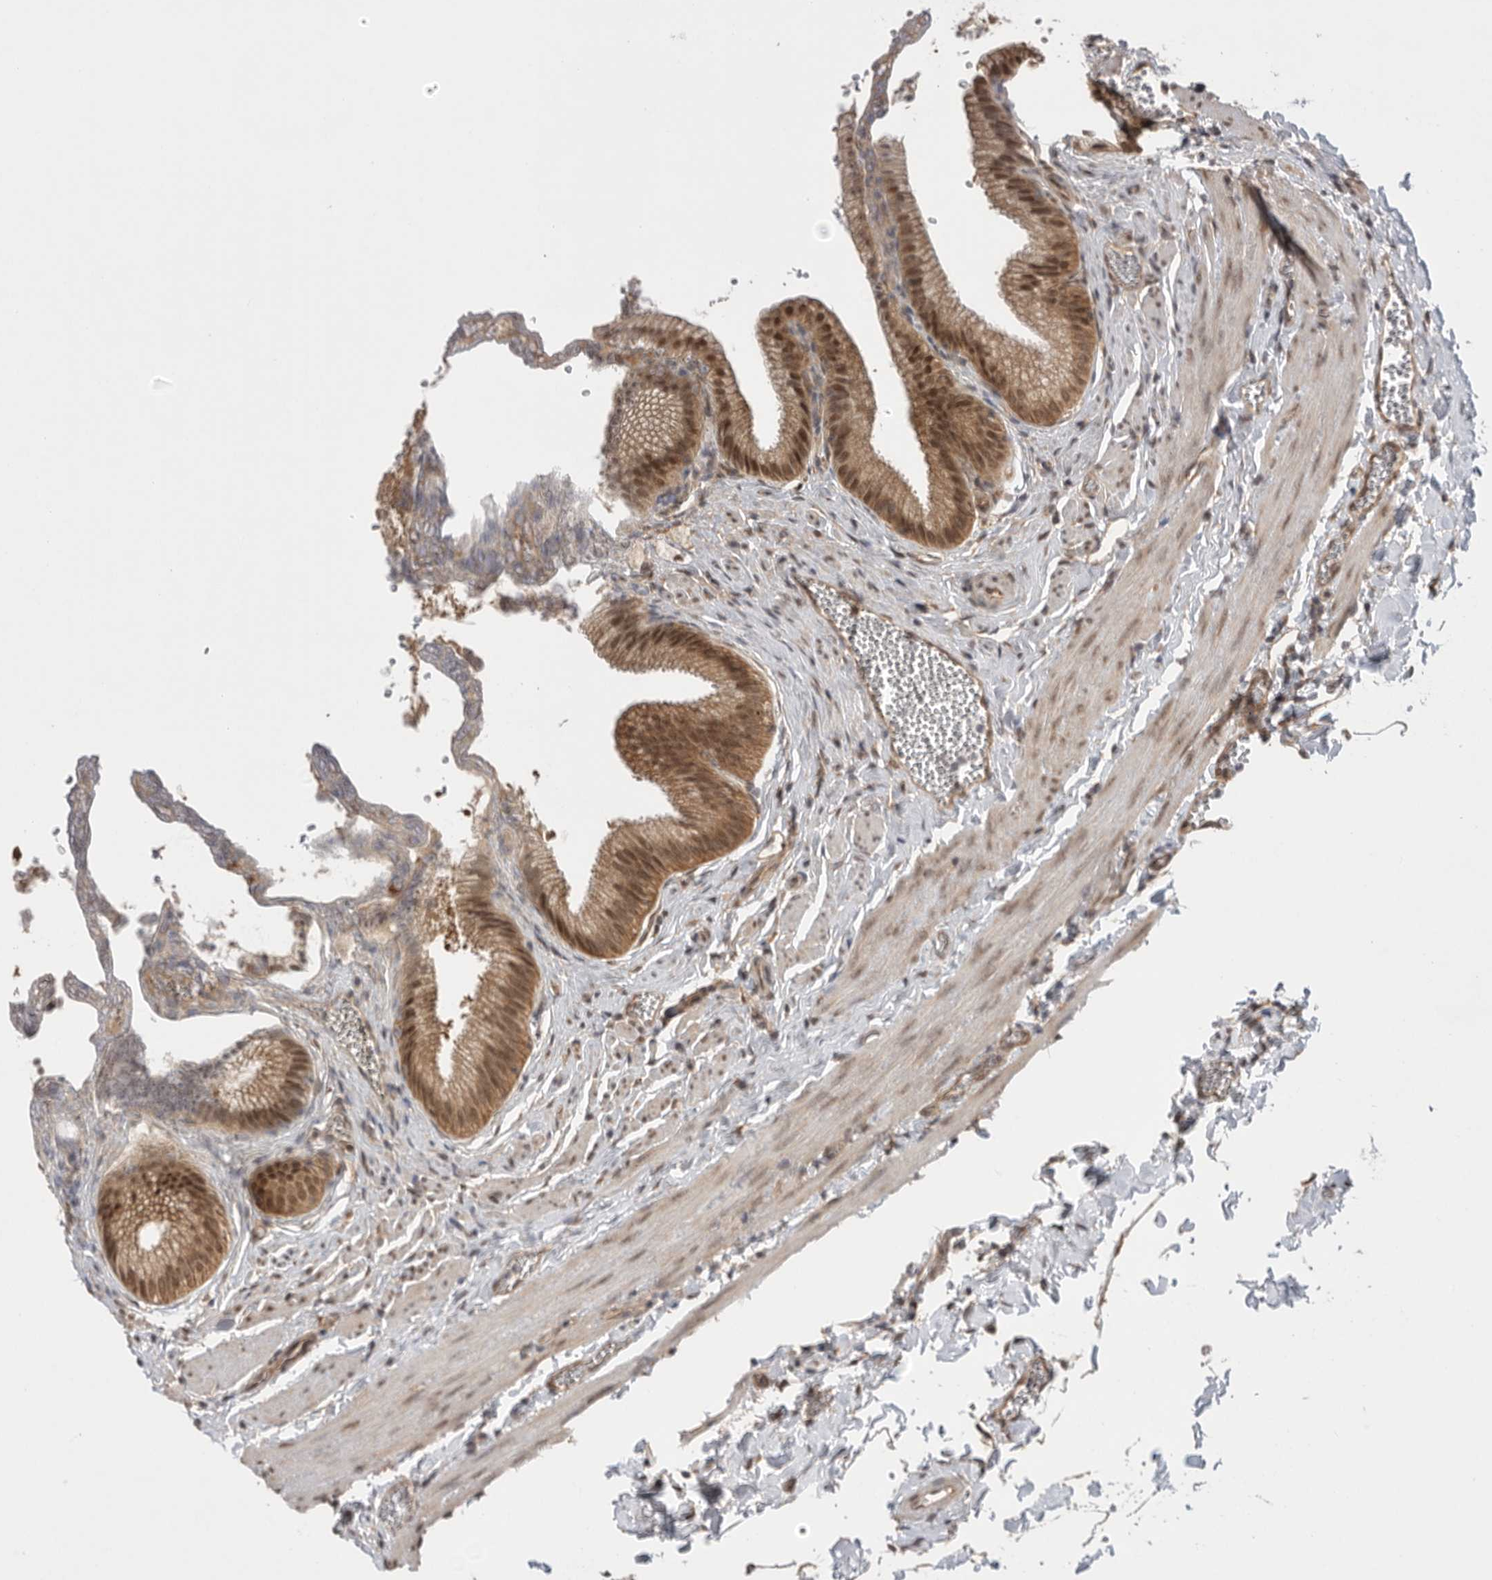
{"staining": {"intensity": "moderate", "quantity": ">75%", "location": "cytoplasmic/membranous,nuclear"}, "tissue": "gallbladder", "cell_type": "Glandular cells", "image_type": "normal", "snomed": [{"axis": "morphology", "description": "Normal tissue, NOS"}, {"axis": "topography", "description": "Gallbladder"}], "caption": "Glandular cells demonstrate moderate cytoplasmic/membranous,nuclear staining in about >75% of cells in normal gallbladder. The protein of interest is shown in brown color, while the nuclei are stained blue.", "gene": "VPS50", "patient": {"sex": "male", "age": 38}}